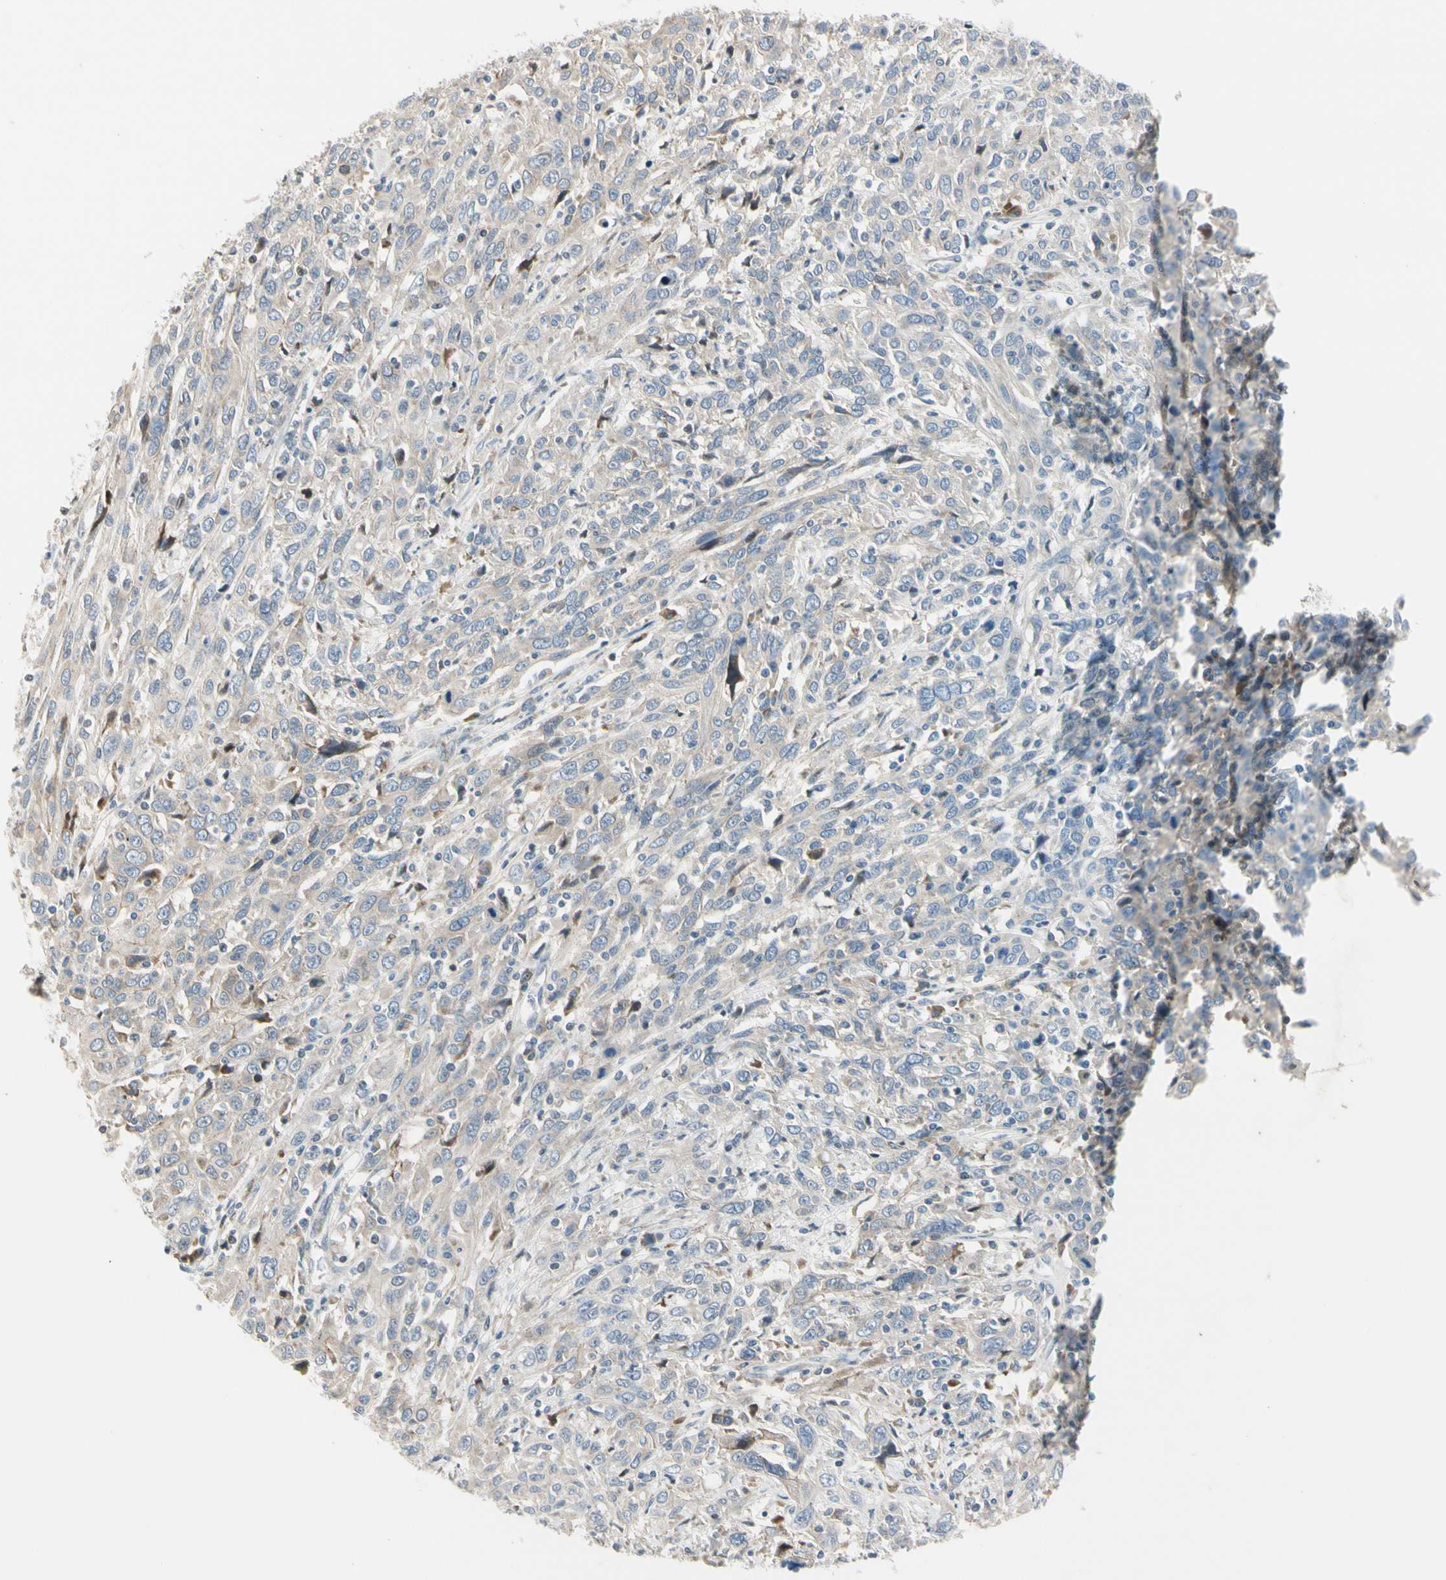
{"staining": {"intensity": "weak", "quantity": "<25%", "location": "cytoplasmic/membranous"}, "tissue": "cervical cancer", "cell_type": "Tumor cells", "image_type": "cancer", "snomed": [{"axis": "morphology", "description": "Squamous cell carcinoma, NOS"}, {"axis": "topography", "description": "Cervix"}], "caption": "Photomicrograph shows no significant protein staining in tumor cells of cervical cancer (squamous cell carcinoma).", "gene": "NPDC1", "patient": {"sex": "female", "age": 46}}